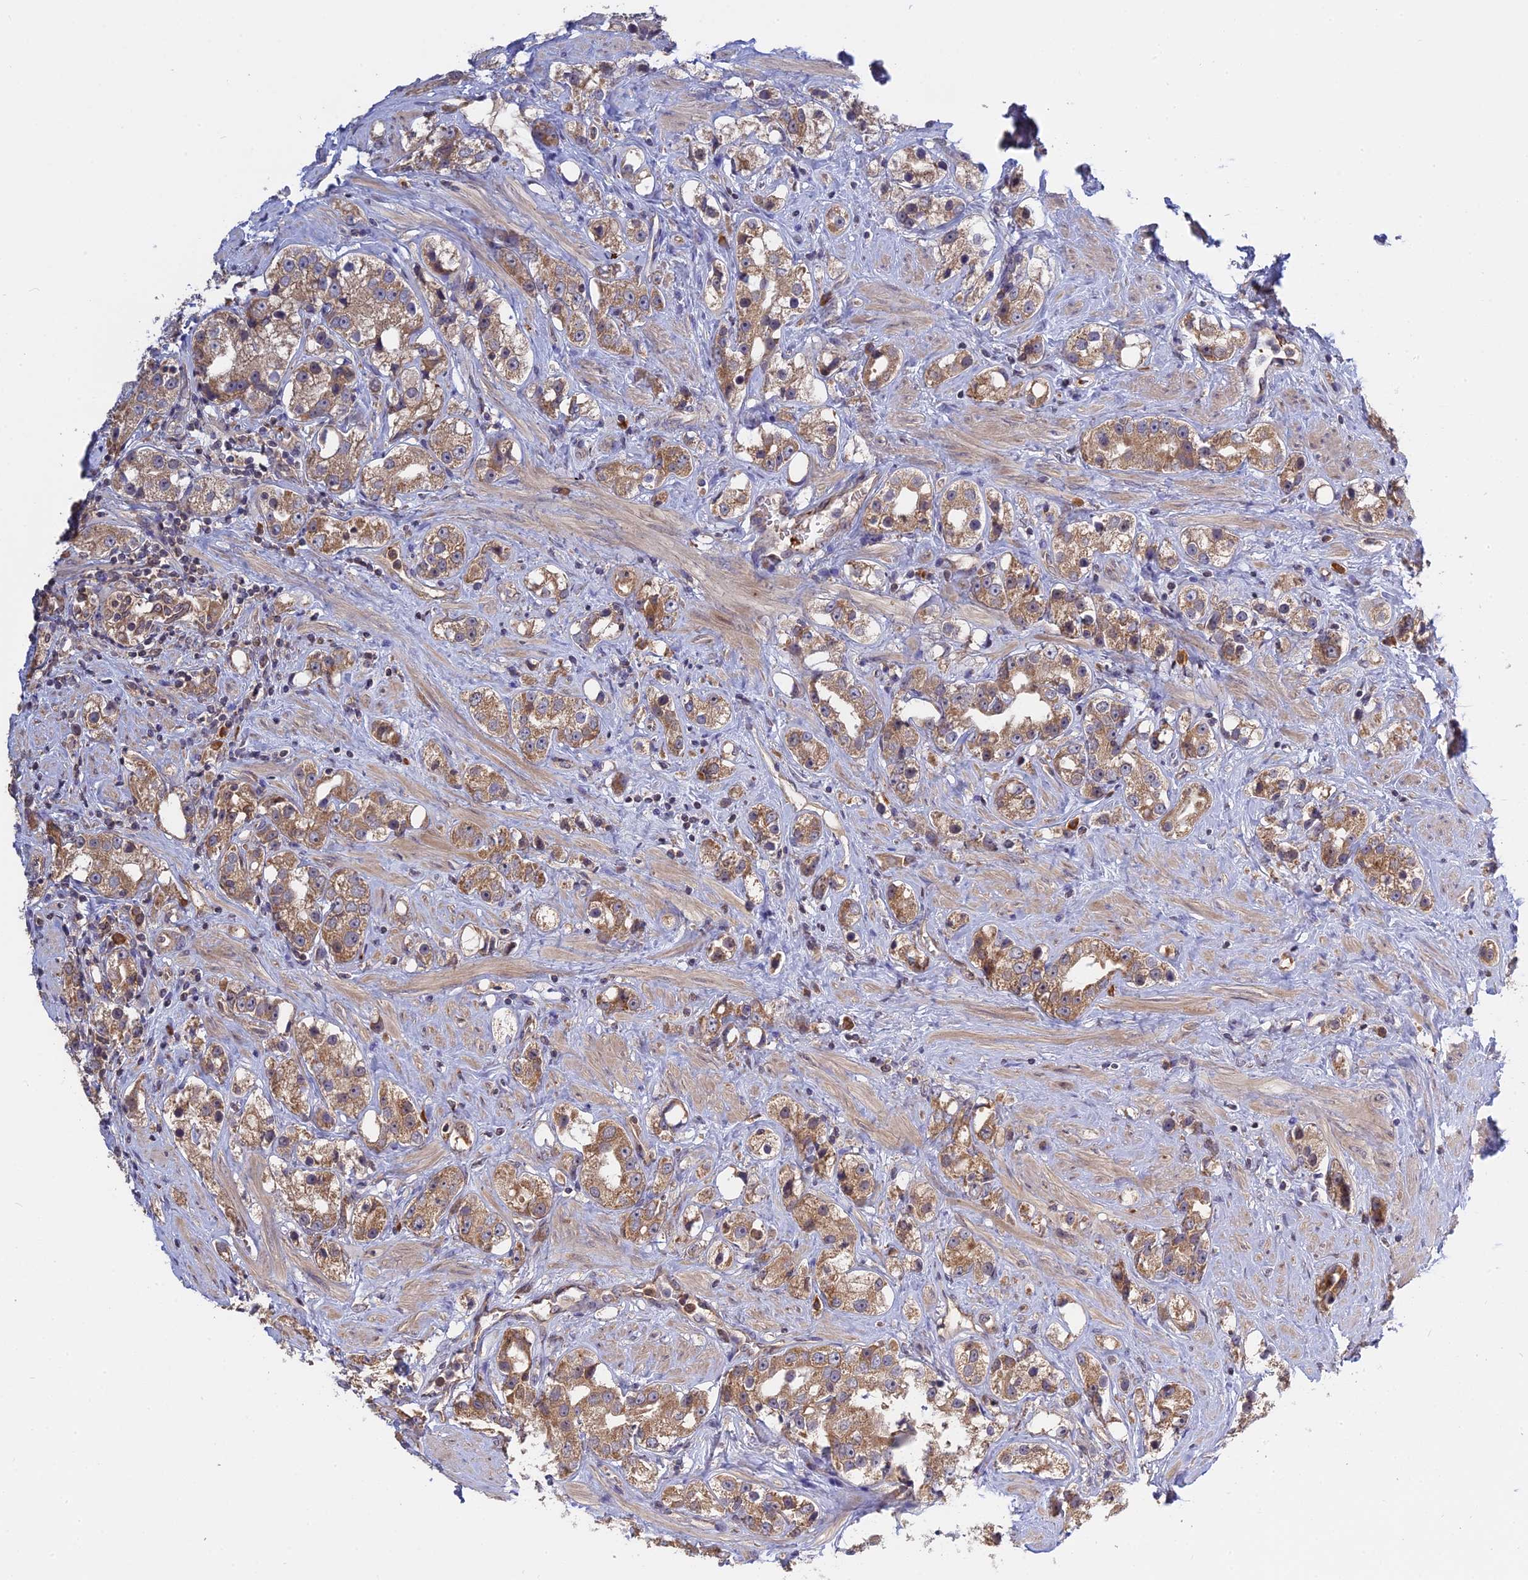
{"staining": {"intensity": "moderate", "quantity": ">75%", "location": "cytoplasmic/membranous"}, "tissue": "prostate cancer", "cell_type": "Tumor cells", "image_type": "cancer", "snomed": [{"axis": "morphology", "description": "Adenocarcinoma, NOS"}, {"axis": "topography", "description": "Prostate"}], "caption": "Immunohistochemistry image of neoplastic tissue: human adenocarcinoma (prostate) stained using IHC reveals medium levels of moderate protein expression localized specifically in the cytoplasmic/membranous of tumor cells, appearing as a cytoplasmic/membranous brown color.", "gene": "IL21R", "patient": {"sex": "male", "age": 79}}